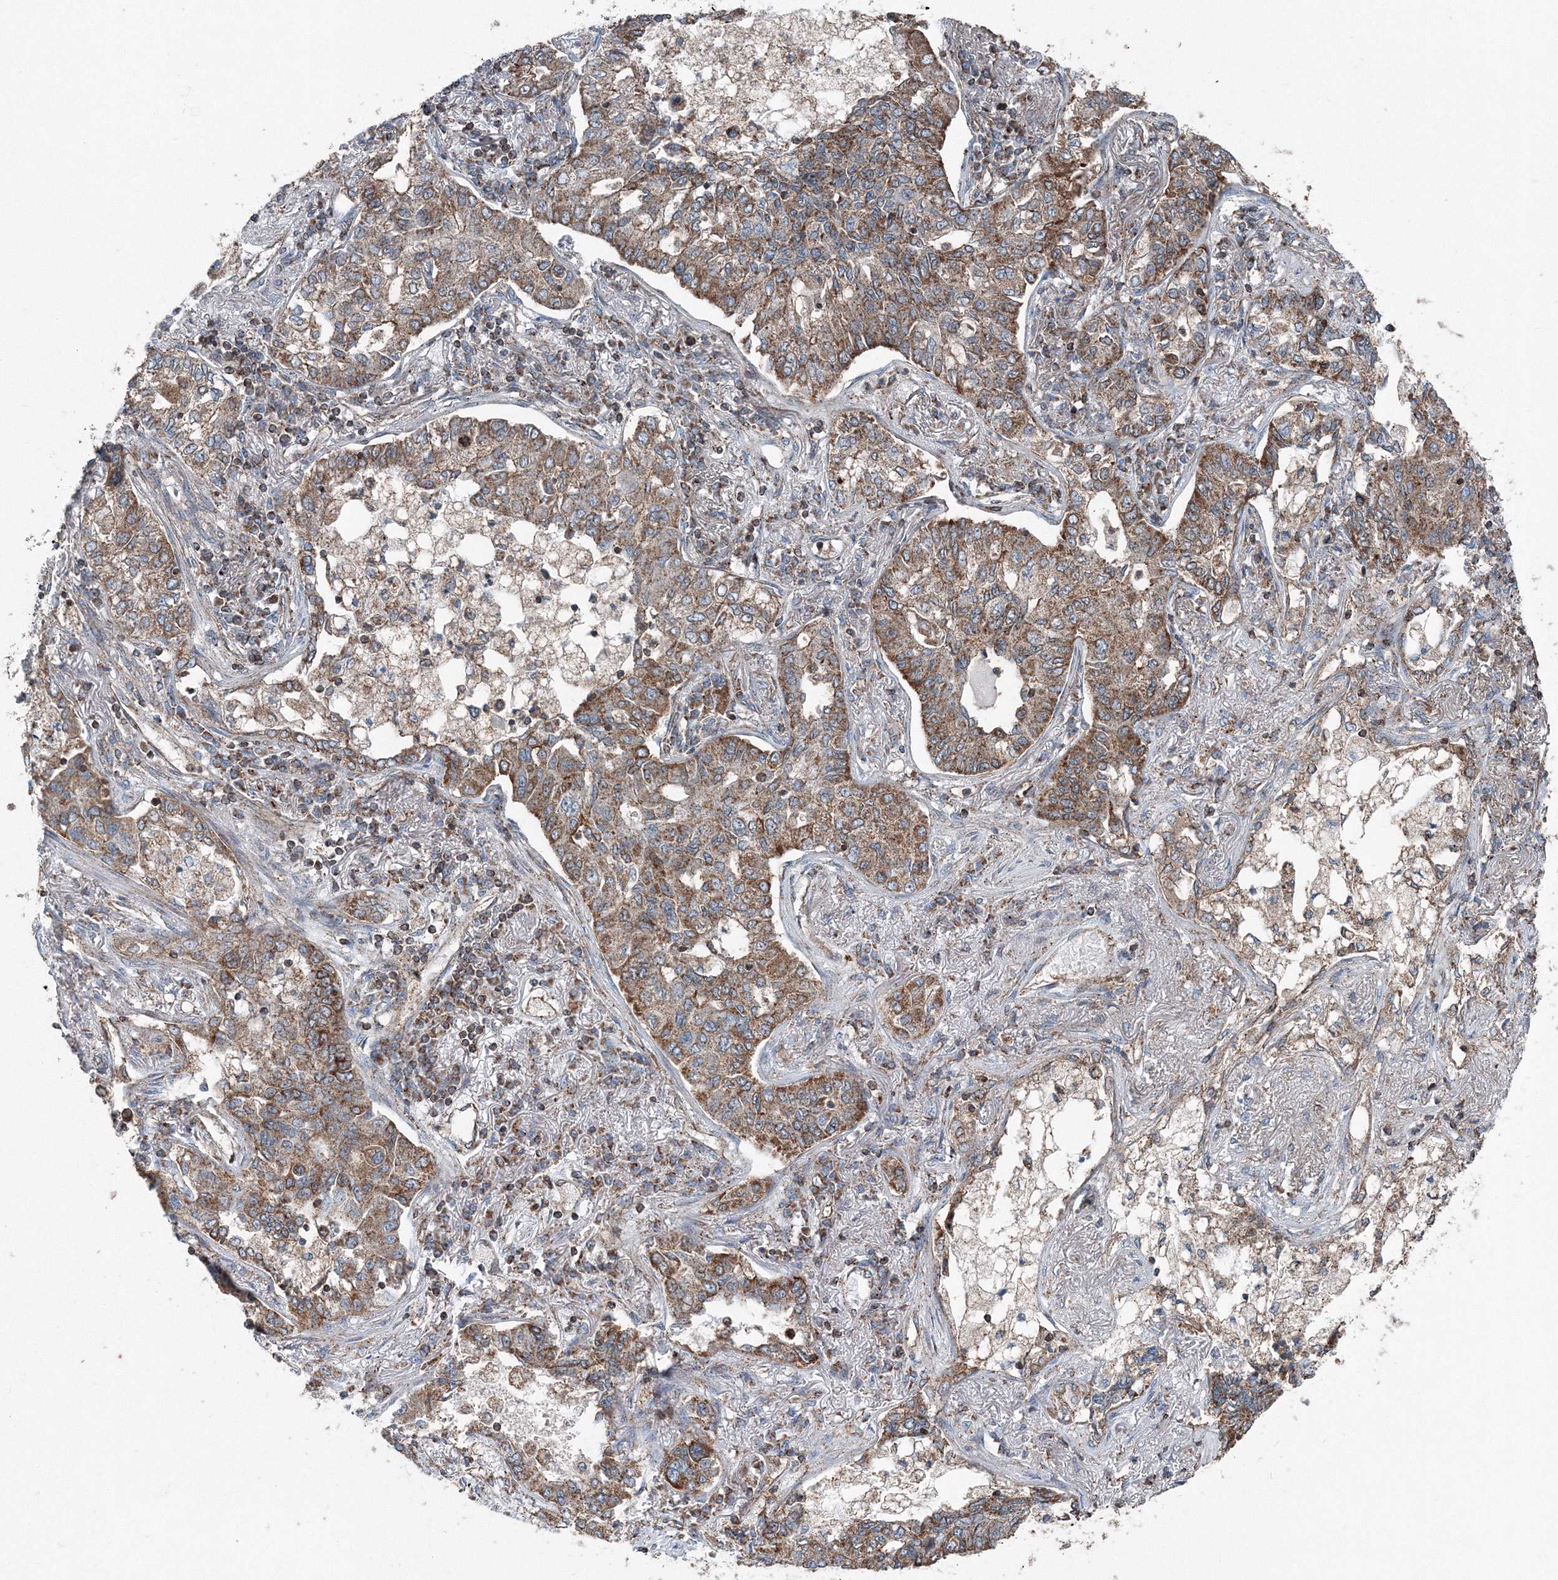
{"staining": {"intensity": "strong", "quantity": "25%-75%", "location": "cytoplasmic/membranous"}, "tissue": "lung cancer", "cell_type": "Tumor cells", "image_type": "cancer", "snomed": [{"axis": "morphology", "description": "Adenocarcinoma, NOS"}, {"axis": "topography", "description": "Lung"}], "caption": "A high-resolution micrograph shows immunohistochemistry (IHC) staining of lung cancer (adenocarcinoma), which displays strong cytoplasmic/membranous staining in approximately 25%-75% of tumor cells.", "gene": "AASDH", "patient": {"sex": "male", "age": 49}}